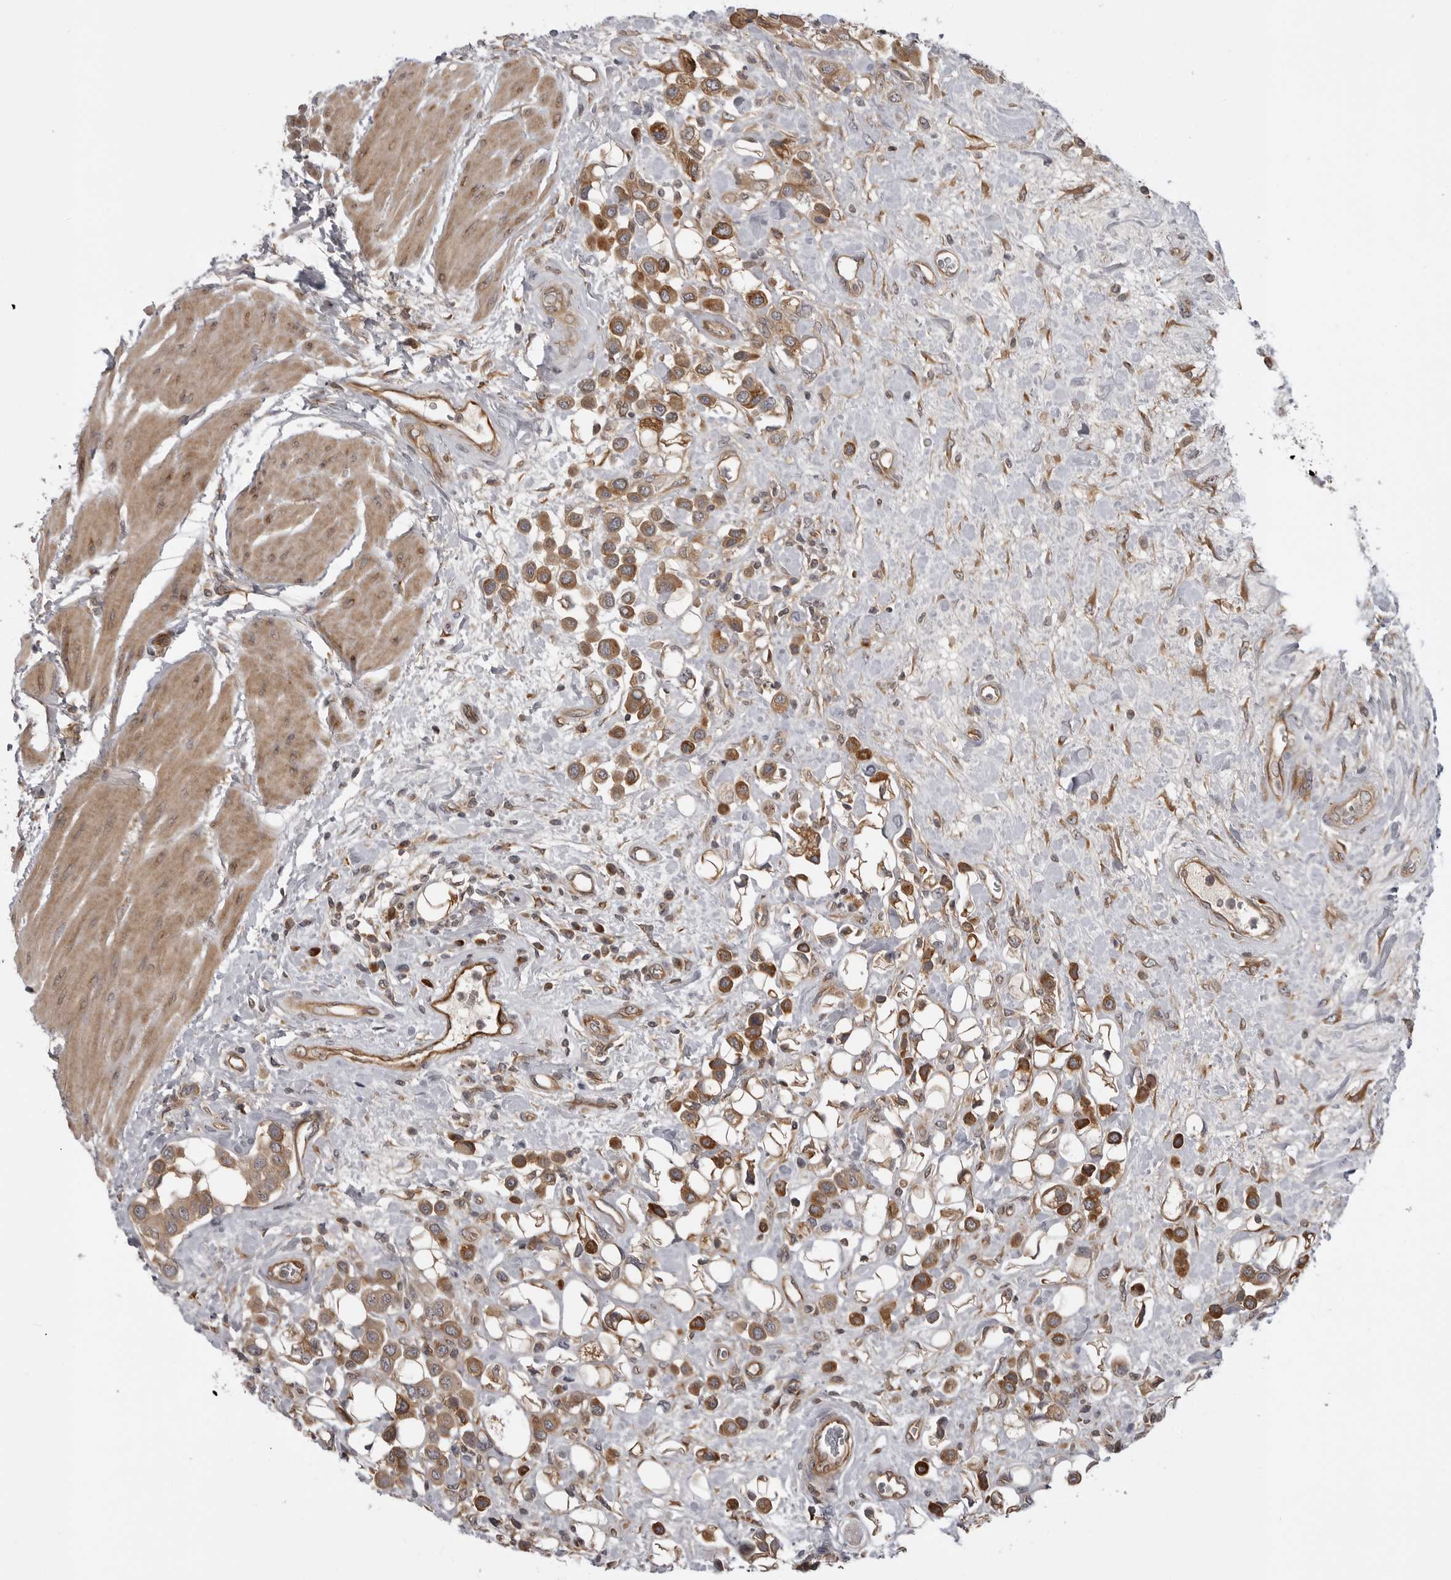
{"staining": {"intensity": "moderate", "quantity": ">75%", "location": "cytoplasmic/membranous"}, "tissue": "urothelial cancer", "cell_type": "Tumor cells", "image_type": "cancer", "snomed": [{"axis": "morphology", "description": "Urothelial carcinoma, High grade"}, {"axis": "topography", "description": "Urinary bladder"}], "caption": "A photomicrograph of human urothelial cancer stained for a protein exhibits moderate cytoplasmic/membranous brown staining in tumor cells.", "gene": "LRRC45", "patient": {"sex": "male", "age": 50}}